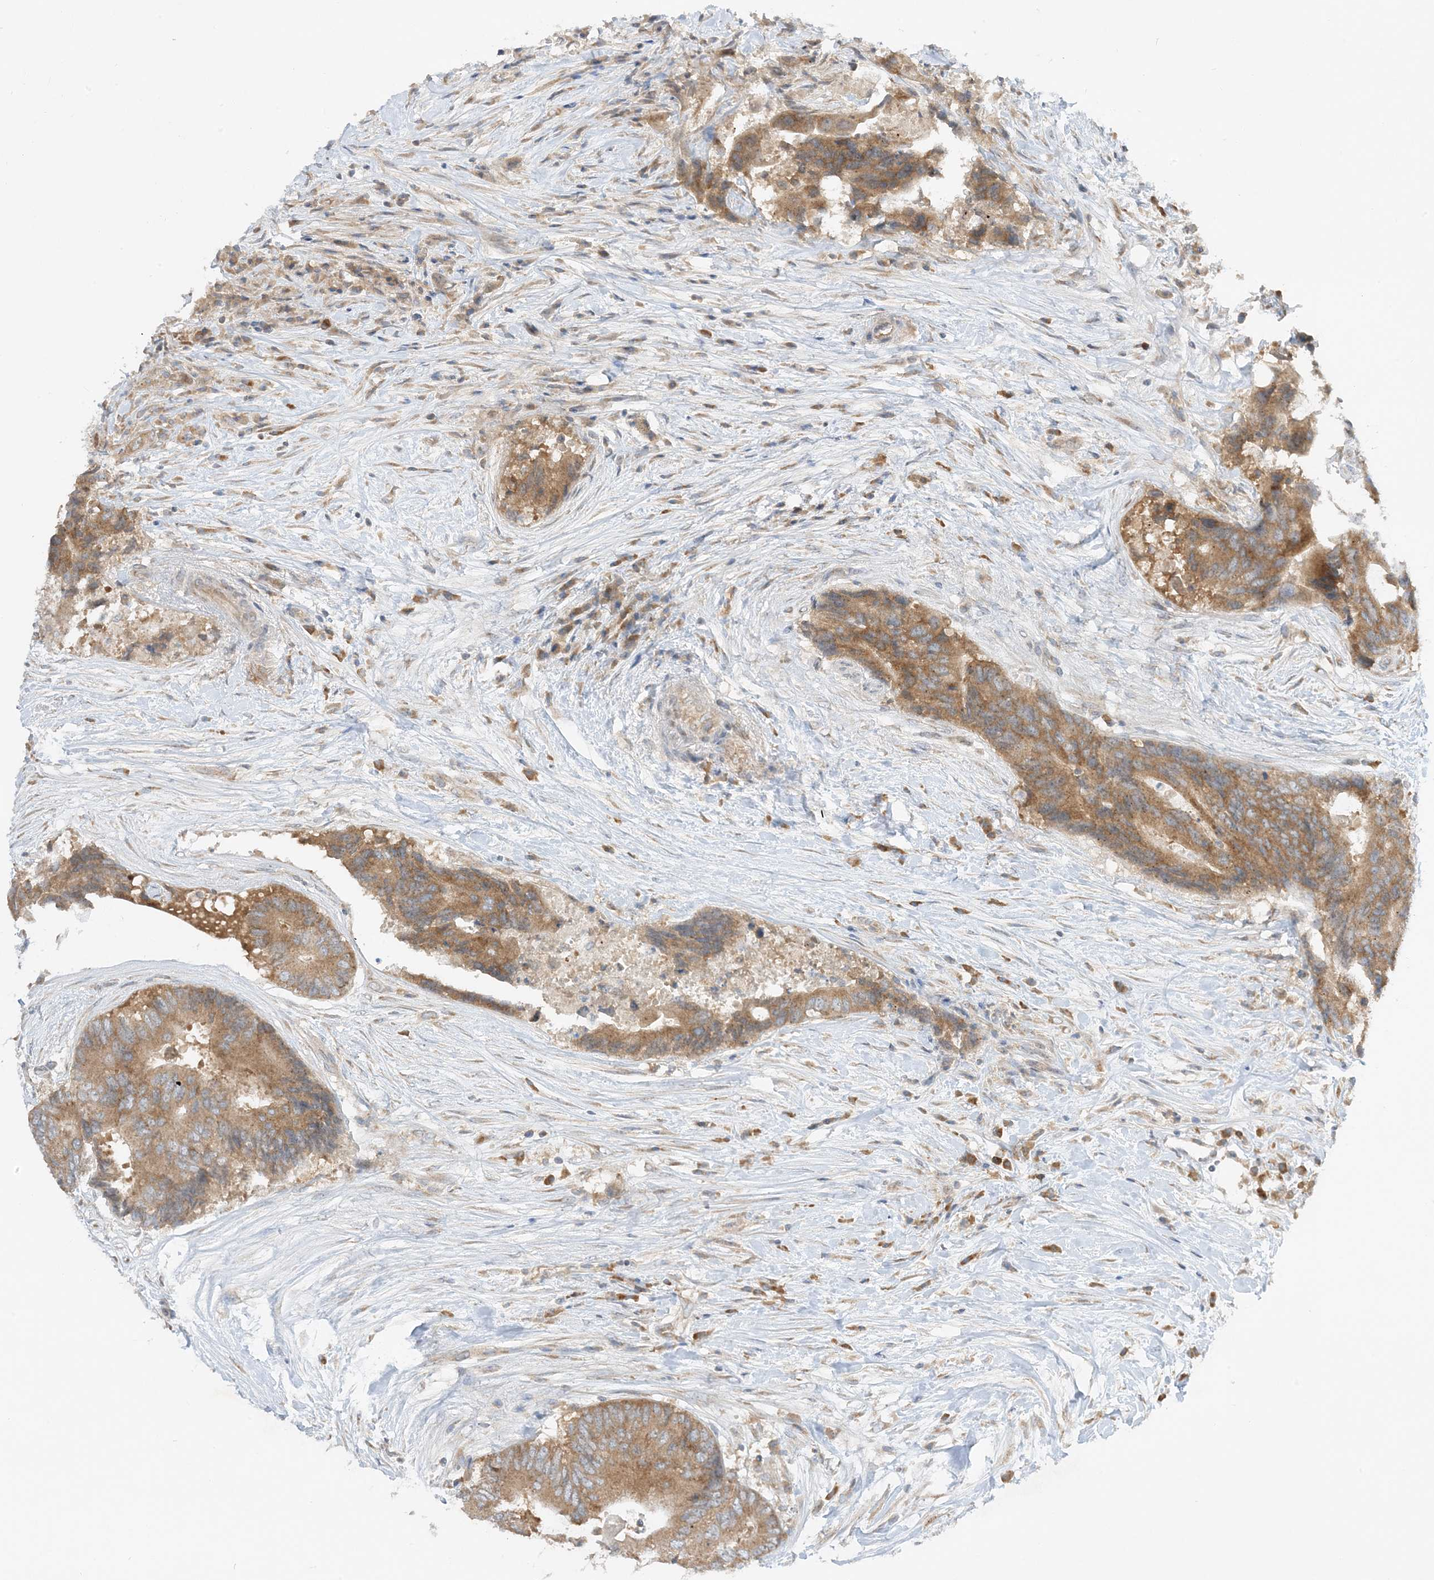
{"staining": {"intensity": "moderate", "quantity": ">75%", "location": "cytoplasmic/membranous"}, "tissue": "colorectal cancer", "cell_type": "Tumor cells", "image_type": "cancer", "snomed": [{"axis": "morphology", "description": "Adenocarcinoma, NOS"}, {"axis": "topography", "description": "Colon"}], "caption": "Tumor cells exhibit medium levels of moderate cytoplasmic/membranous expression in about >75% of cells in human colorectal adenocarcinoma.", "gene": "RPP40", "patient": {"sex": "male", "age": 71}}